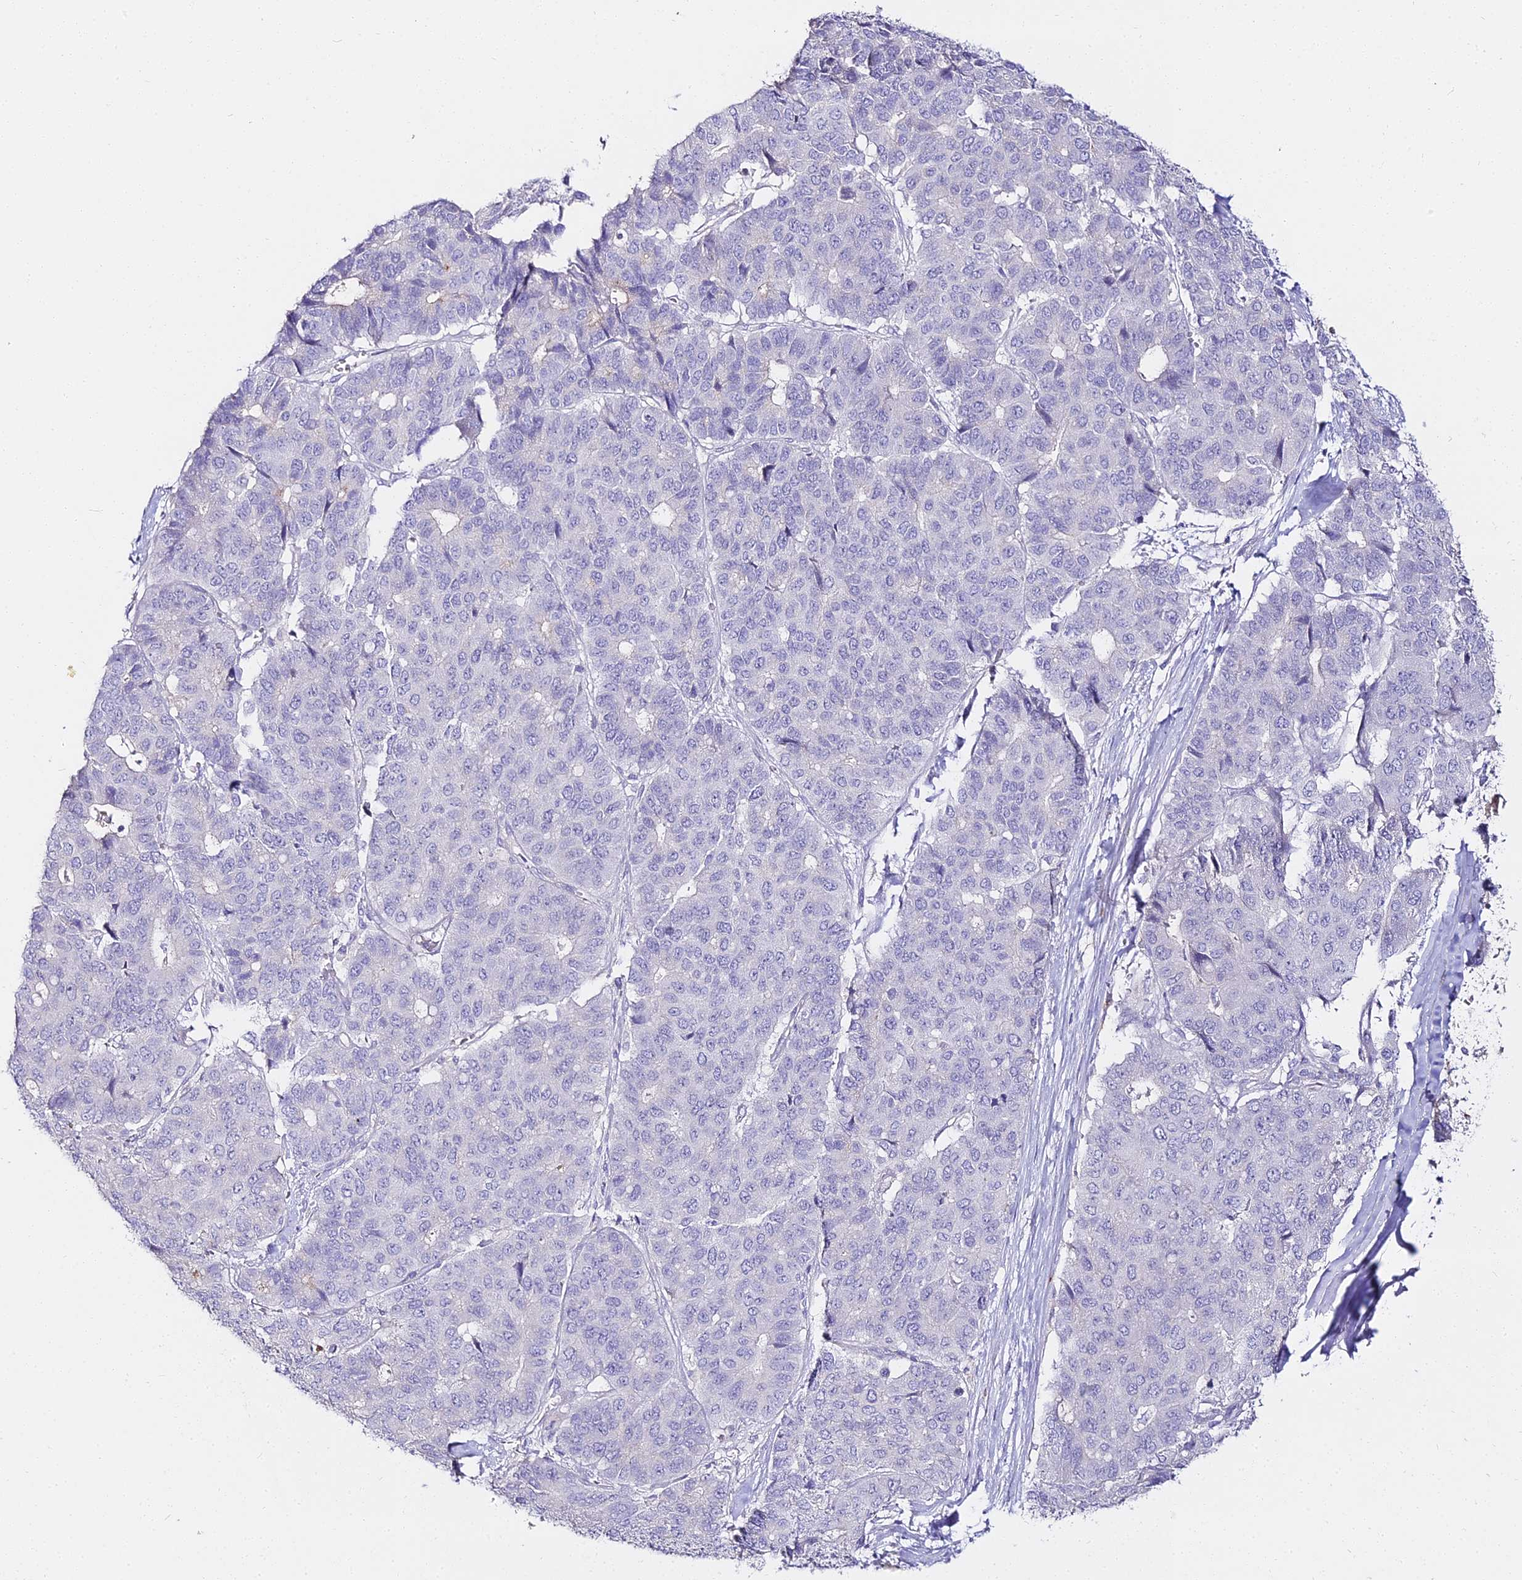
{"staining": {"intensity": "negative", "quantity": "none", "location": "none"}, "tissue": "pancreatic cancer", "cell_type": "Tumor cells", "image_type": "cancer", "snomed": [{"axis": "morphology", "description": "Adenocarcinoma, NOS"}, {"axis": "topography", "description": "Pancreas"}], "caption": "A high-resolution histopathology image shows immunohistochemistry (IHC) staining of pancreatic cancer, which demonstrates no significant staining in tumor cells.", "gene": "ALPG", "patient": {"sex": "male", "age": 50}}